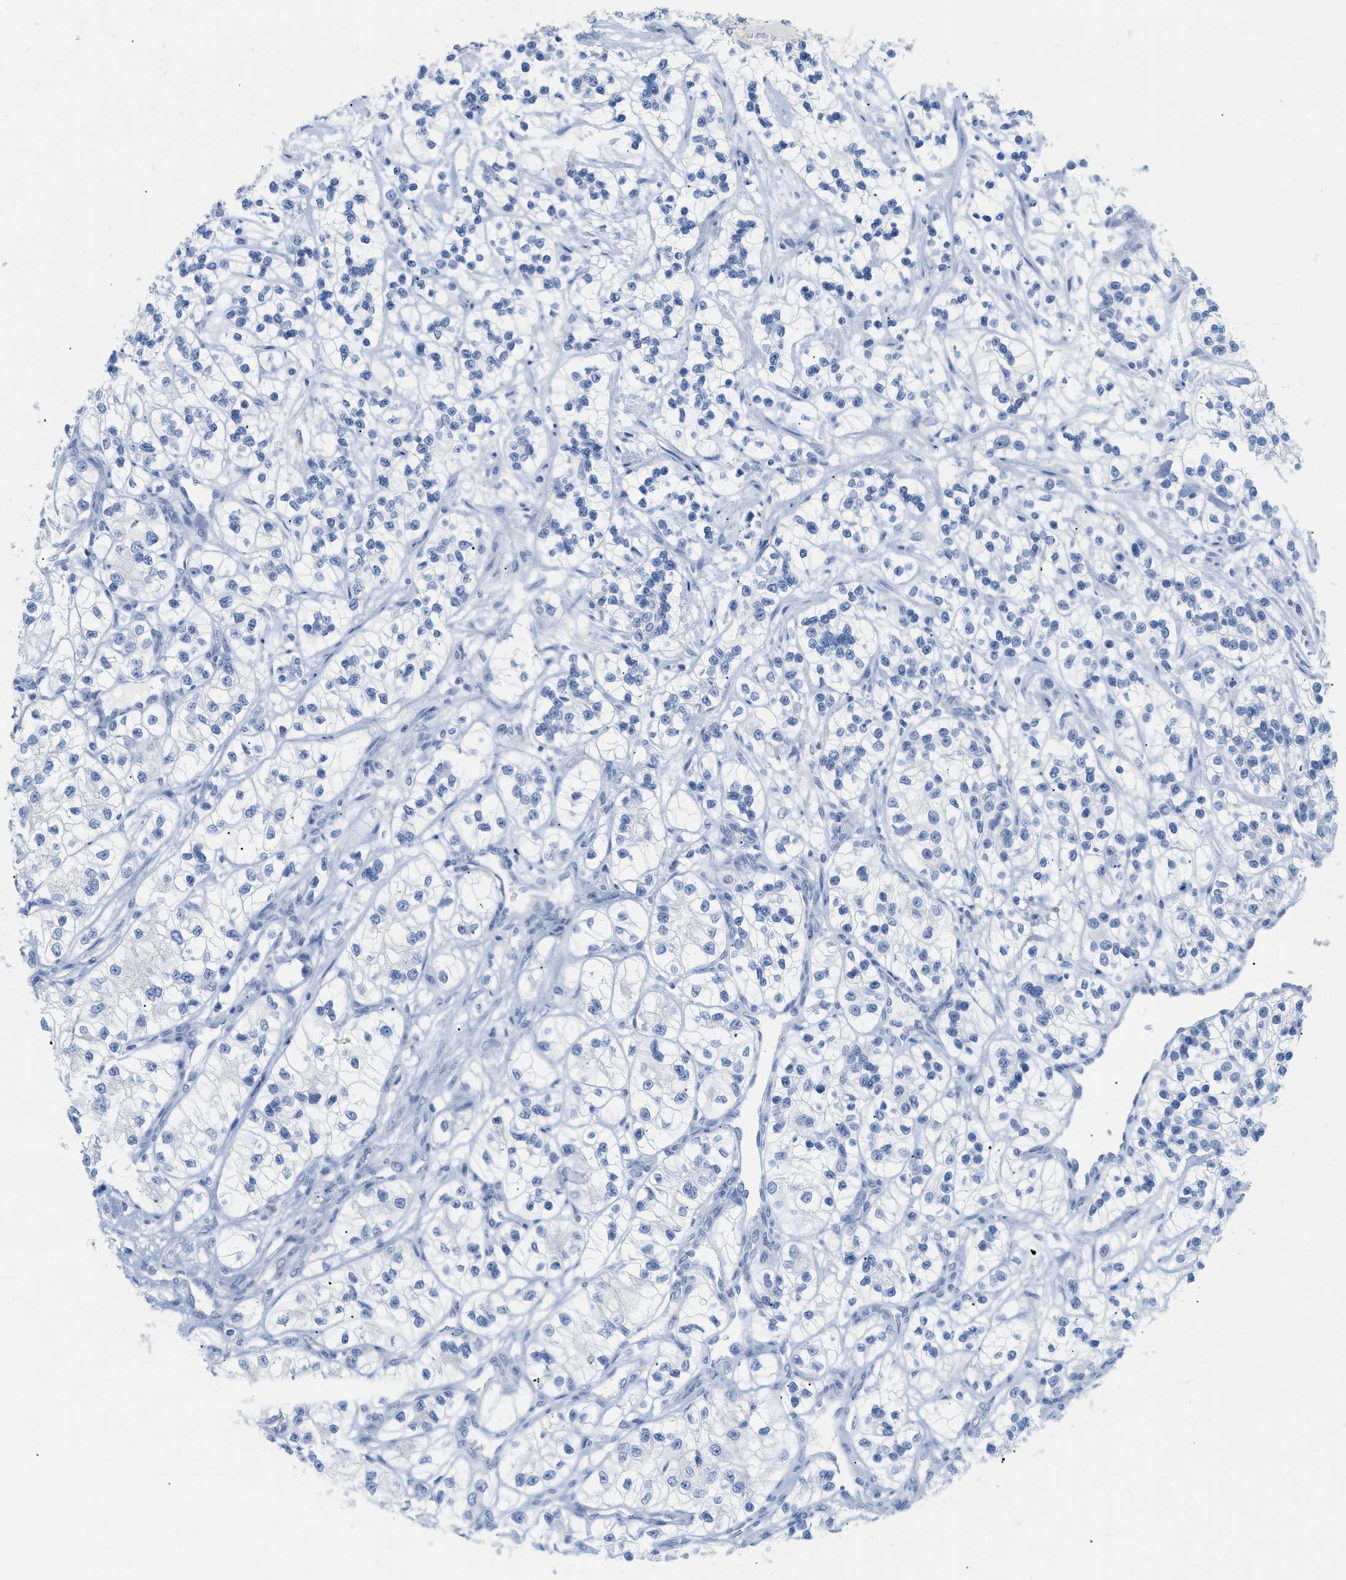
{"staining": {"intensity": "negative", "quantity": "none", "location": "none"}, "tissue": "renal cancer", "cell_type": "Tumor cells", "image_type": "cancer", "snomed": [{"axis": "morphology", "description": "Adenocarcinoma, NOS"}, {"axis": "topography", "description": "Kidney"}], "caption": "A histopathology image of renal adenocarcinoma stained for a protein reveals no brown staining in tumor cells. (Immunohistochemistry, brightfield microscopy, high magnification).", "gene": "PAPPA", "patient": {"sex": "female", "age": 57}}